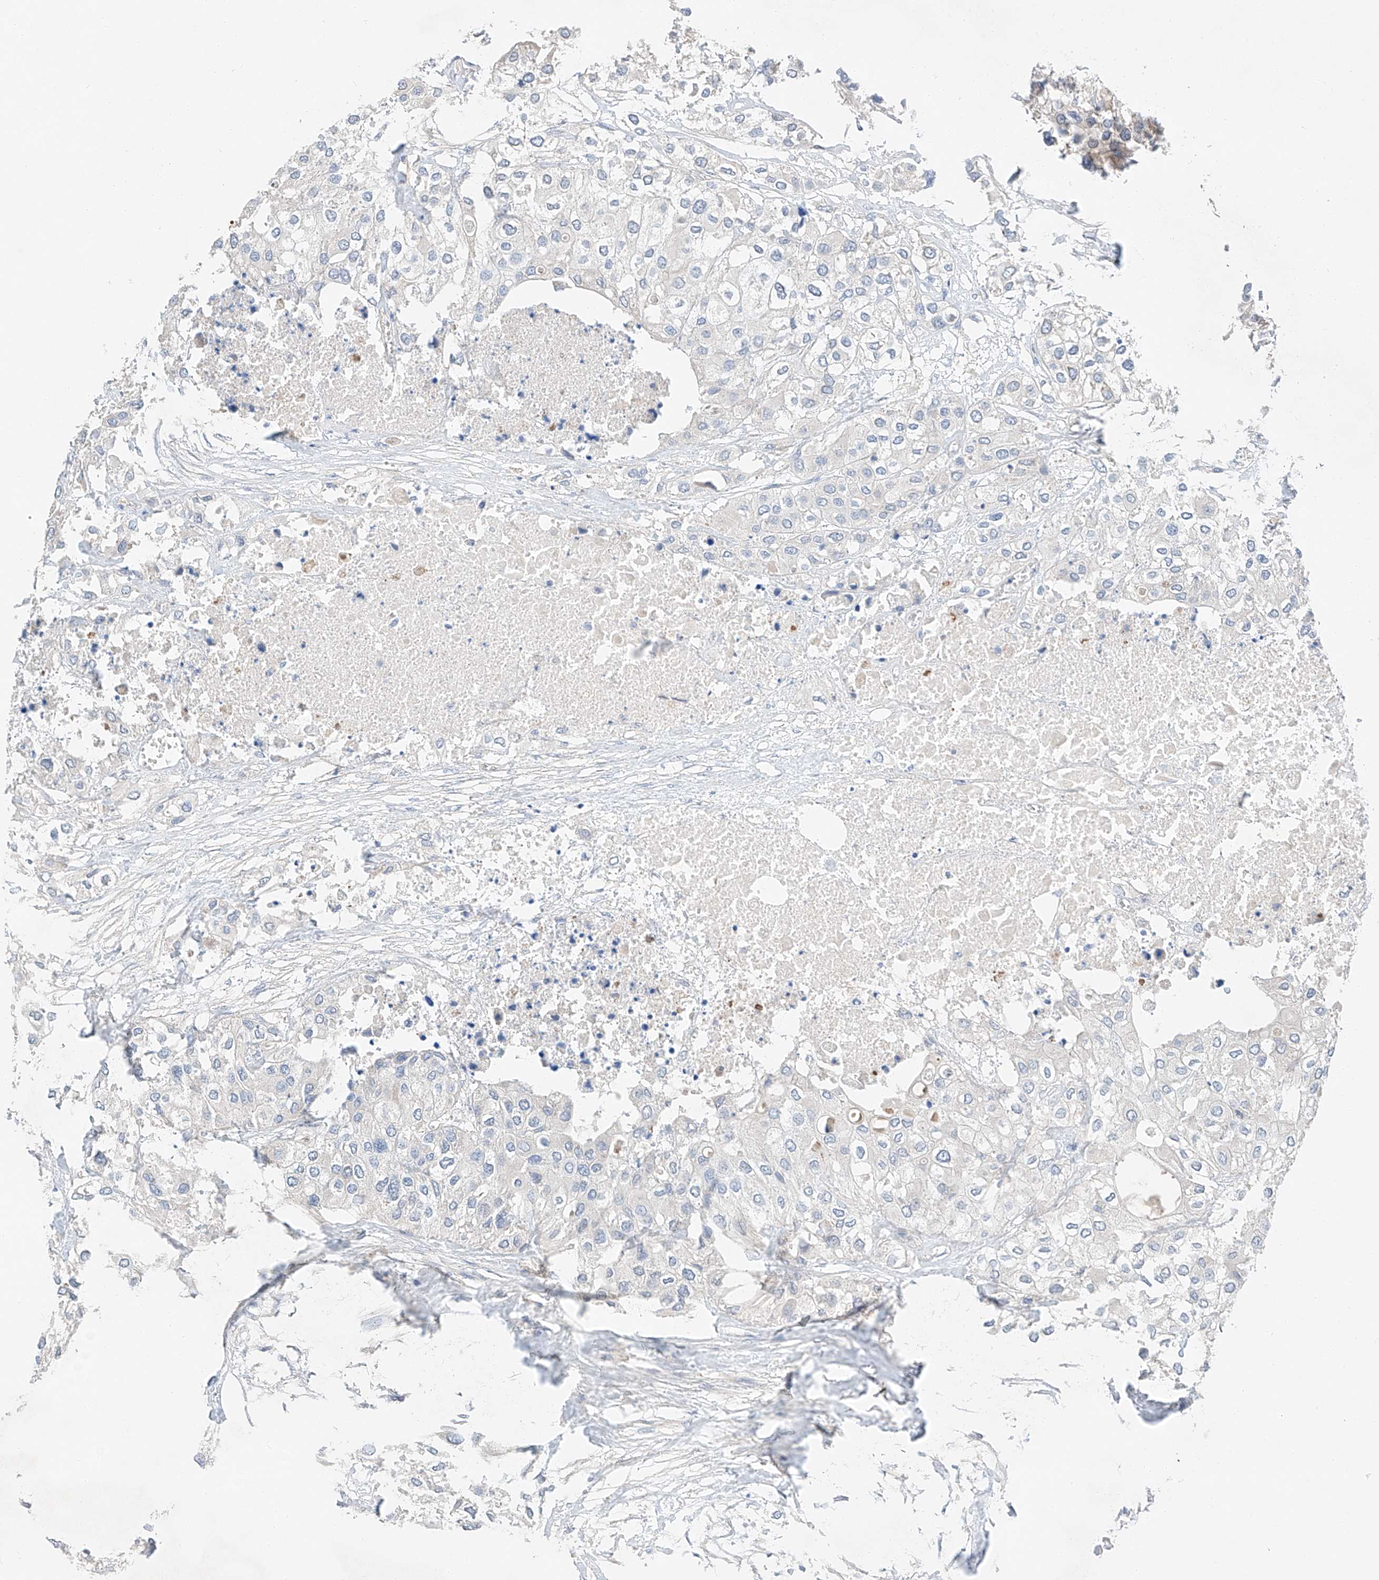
{"staining": {"intensity": "negative", "quantity": "none", "location": "none"}, "tissue": "urothelial cancer", "cell_type": "Tumor cells", "image_type": "cancer", "snomed": [{"axis": "morphology", "description": "Urothelial carcinoma, High grade"}, {"axis": "topography", "description": "Urinary bladder"}], "caption": "There is no significant staining in tumor cells of urothelial cancer.", "gene": "RUSC1", "patient": {"sex": "male", "age": 64}}